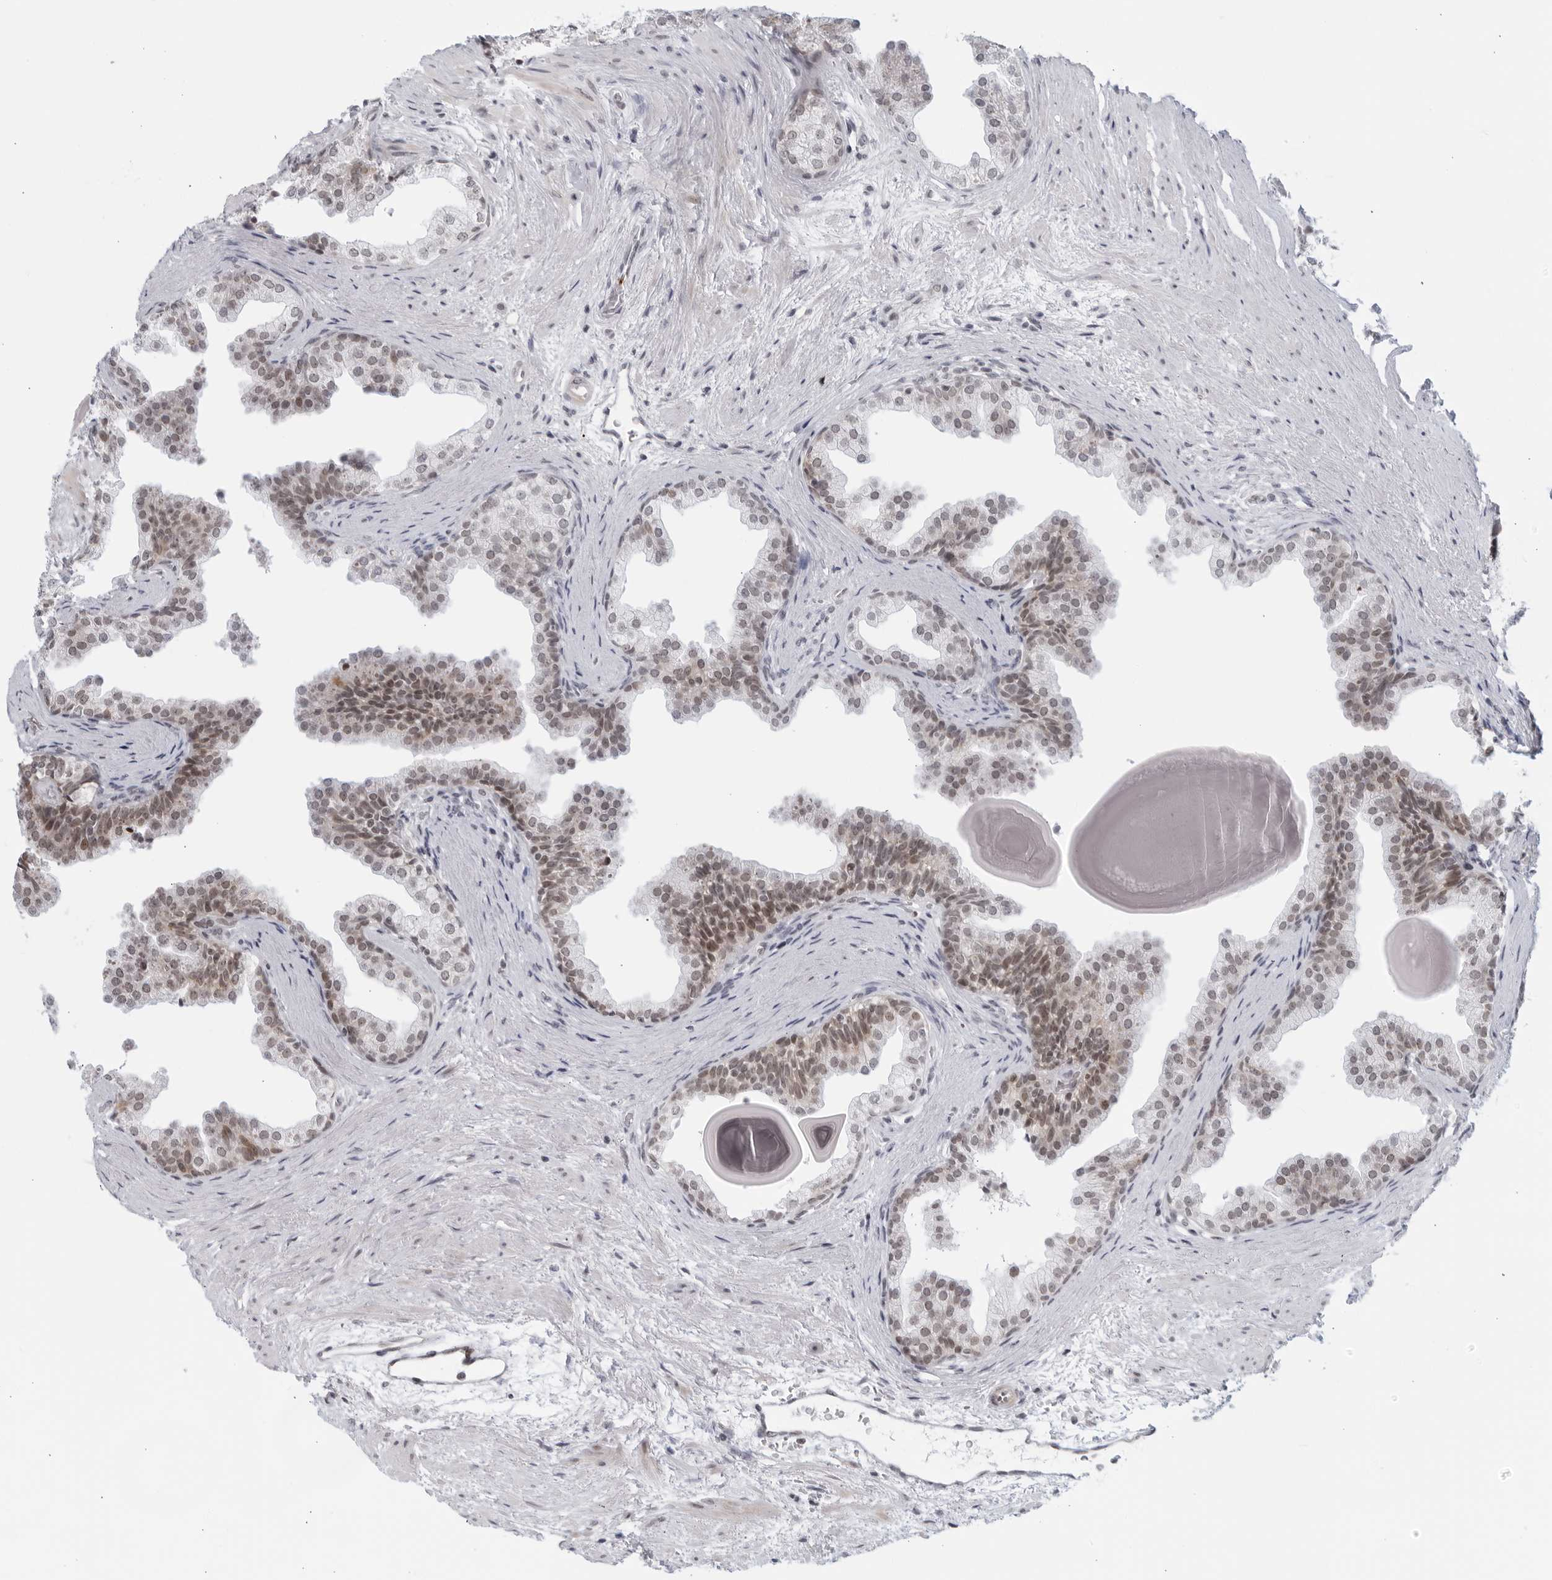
{"staining": {"intensity": "moderate", "quantity": "<25%", "location": "nuclear"}, "tissue": "prostate", "cell_type": "Glandular cells", "image_type": "normal", "snomed": [{"axis": "morphology", "description": "Normal tissue, NOS"}, {"axis": "topography", "description": "Prostate"}], "caption": "Immunohistochemical staining of unremarkable prostate demonstrates low levels of moderate nuclear expression in approximately <25% of glandular cells.", "gene": "RAB11FIP3", "patient": {"sex": "male", "age": 48}}